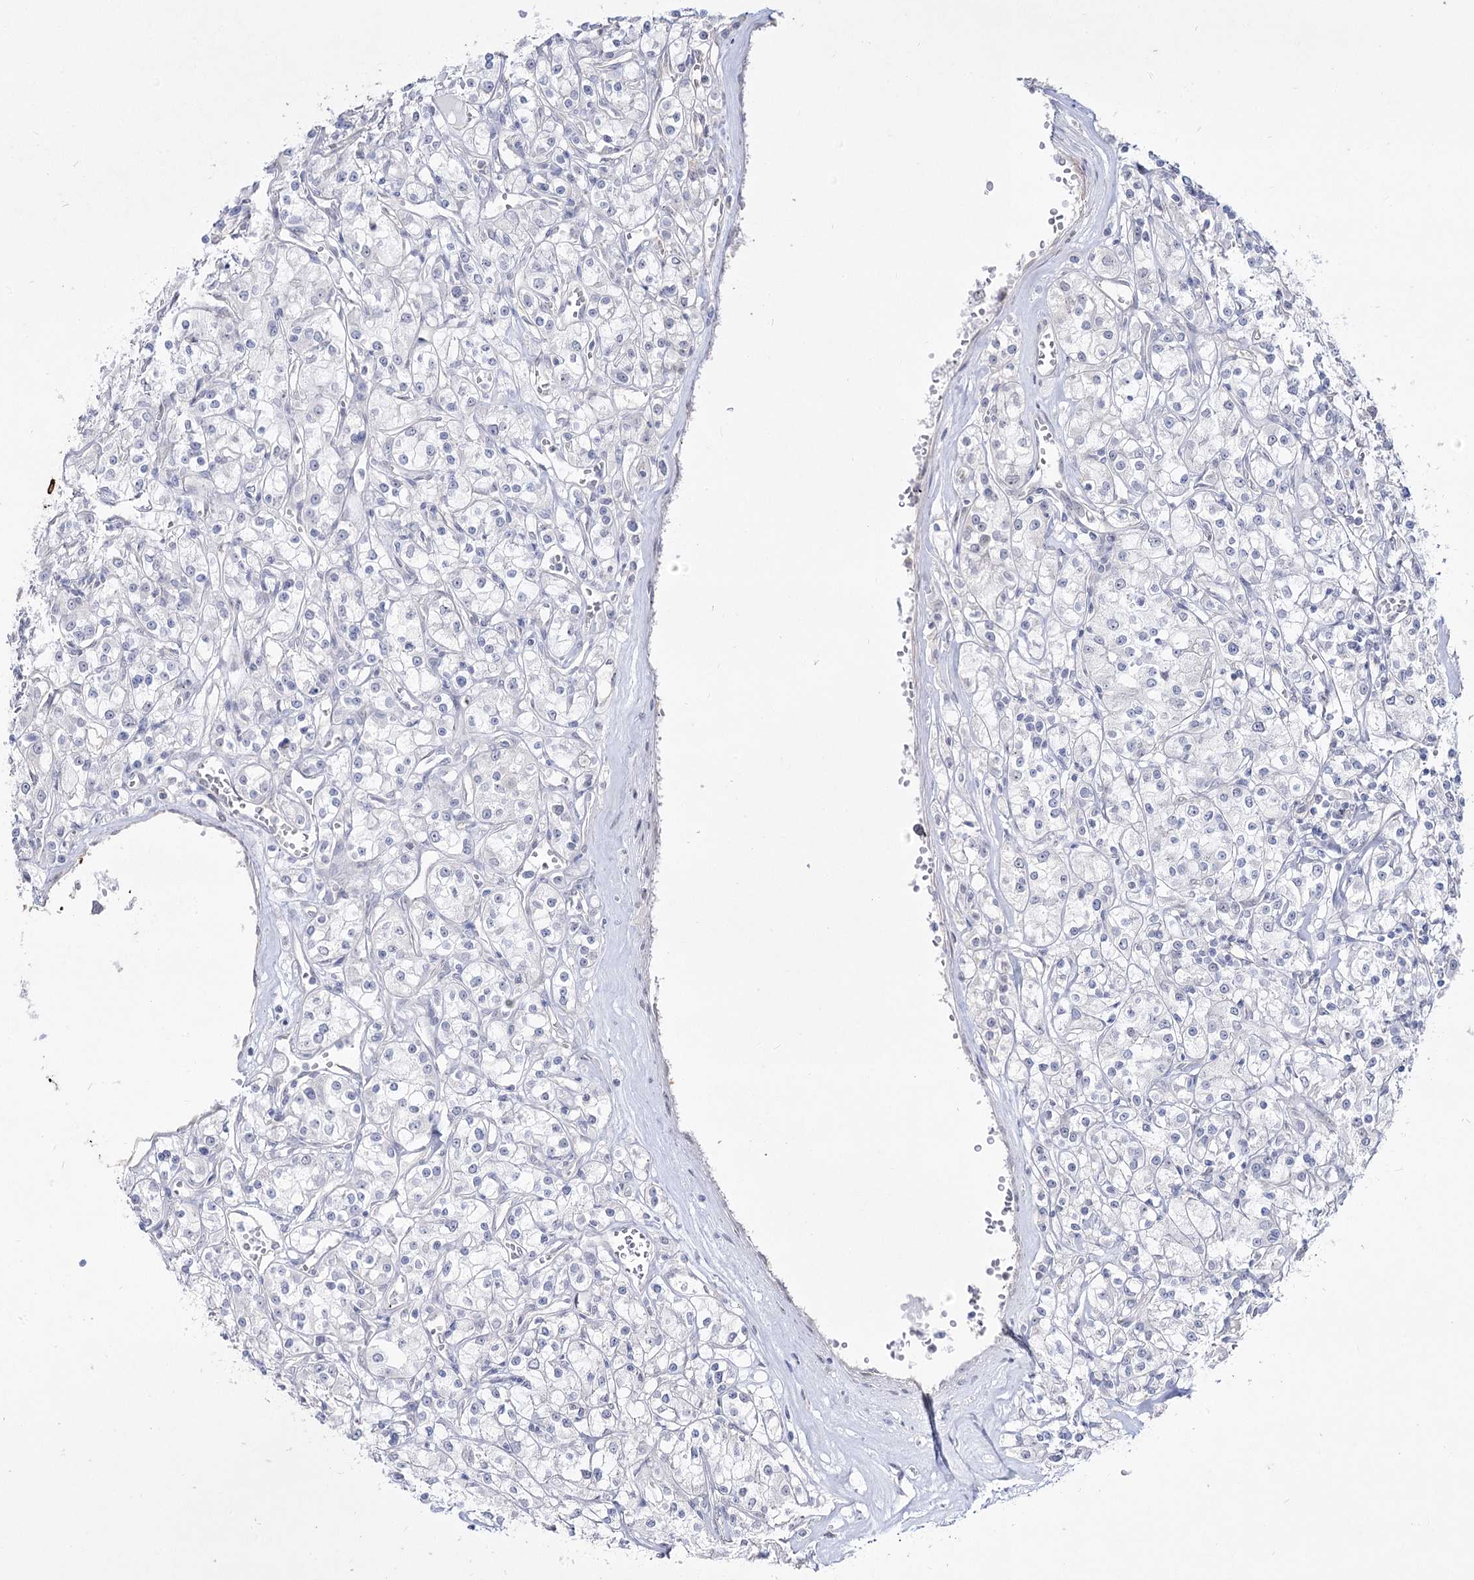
{"staining": {"intensity": "negative", "quantity": "none", "location": "none"}, "tissue": "renal cancer", "cell_type": "Tumor cells", "image_type": "cancer", "snomed": [{"axis": "morphology", "description": "Adenocarcinoma, NOS"}, {"axis": "topography", "description": "Kidney"}], "caption": "IHC image of renal cancer (adenocarcinoma) stained for a protein (brown), which exhibits no positivity in tumor cells.", "gene": "DDX50", "patient": {"sex": "female", "age": 59}}